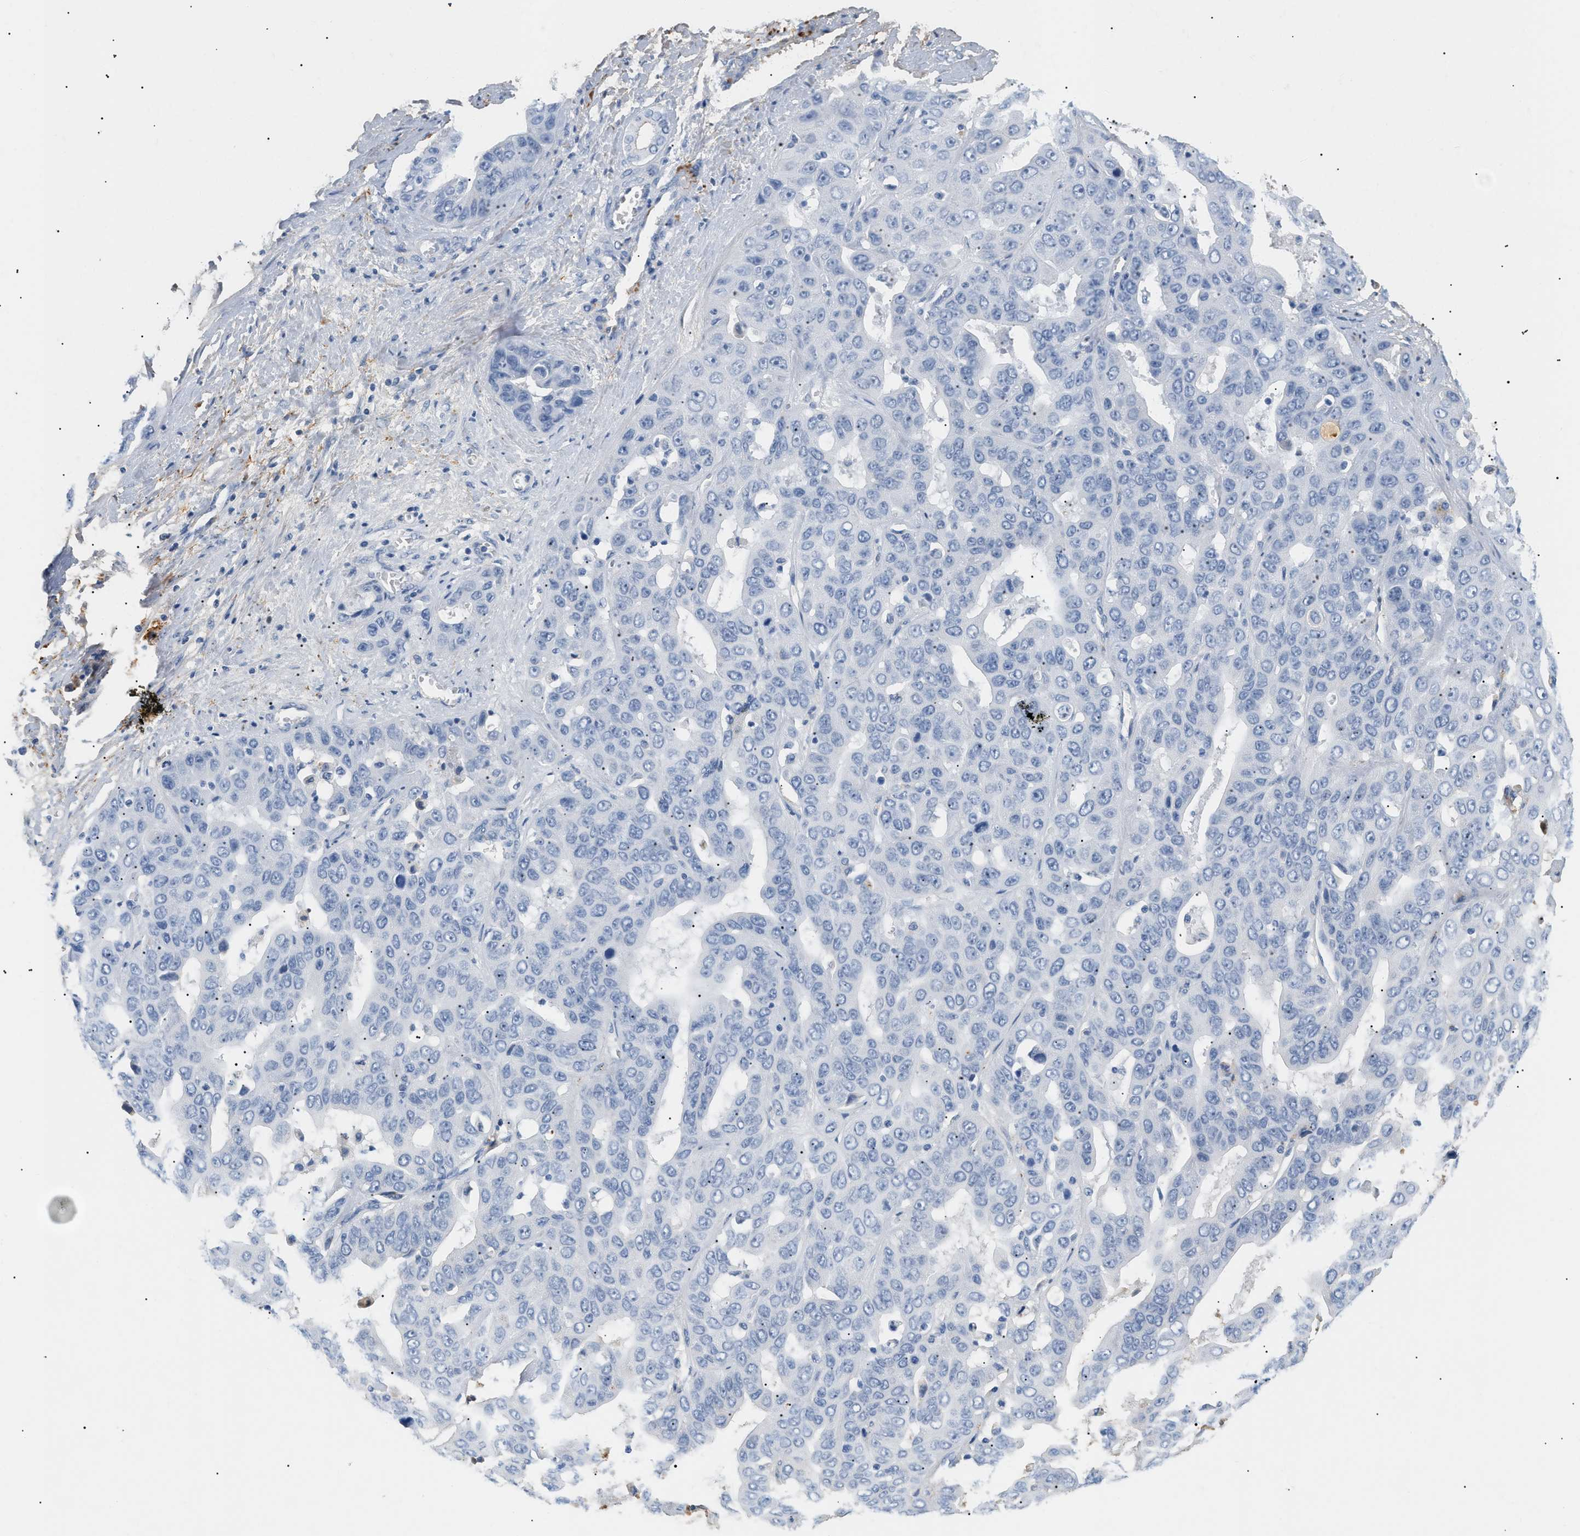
{"staining": {"intensity": "negative", "quantity": "none", "location": "none"}, "tissue": "liver cancer", "cell_type": "Tumor cells", "image_type": "cancer", "snomed": [{"axis": "morphology", "description": "Cholangiocarcinoma"}, {"axis": "topography", "description": "Liver"}], "caption": "Tumor cells are negative for brown protein staining in cholangiocarcinoma (liver). Nuclei are stained in blue.", "gene": "CFH", "patient": {"sex": "female", "age": 52}}